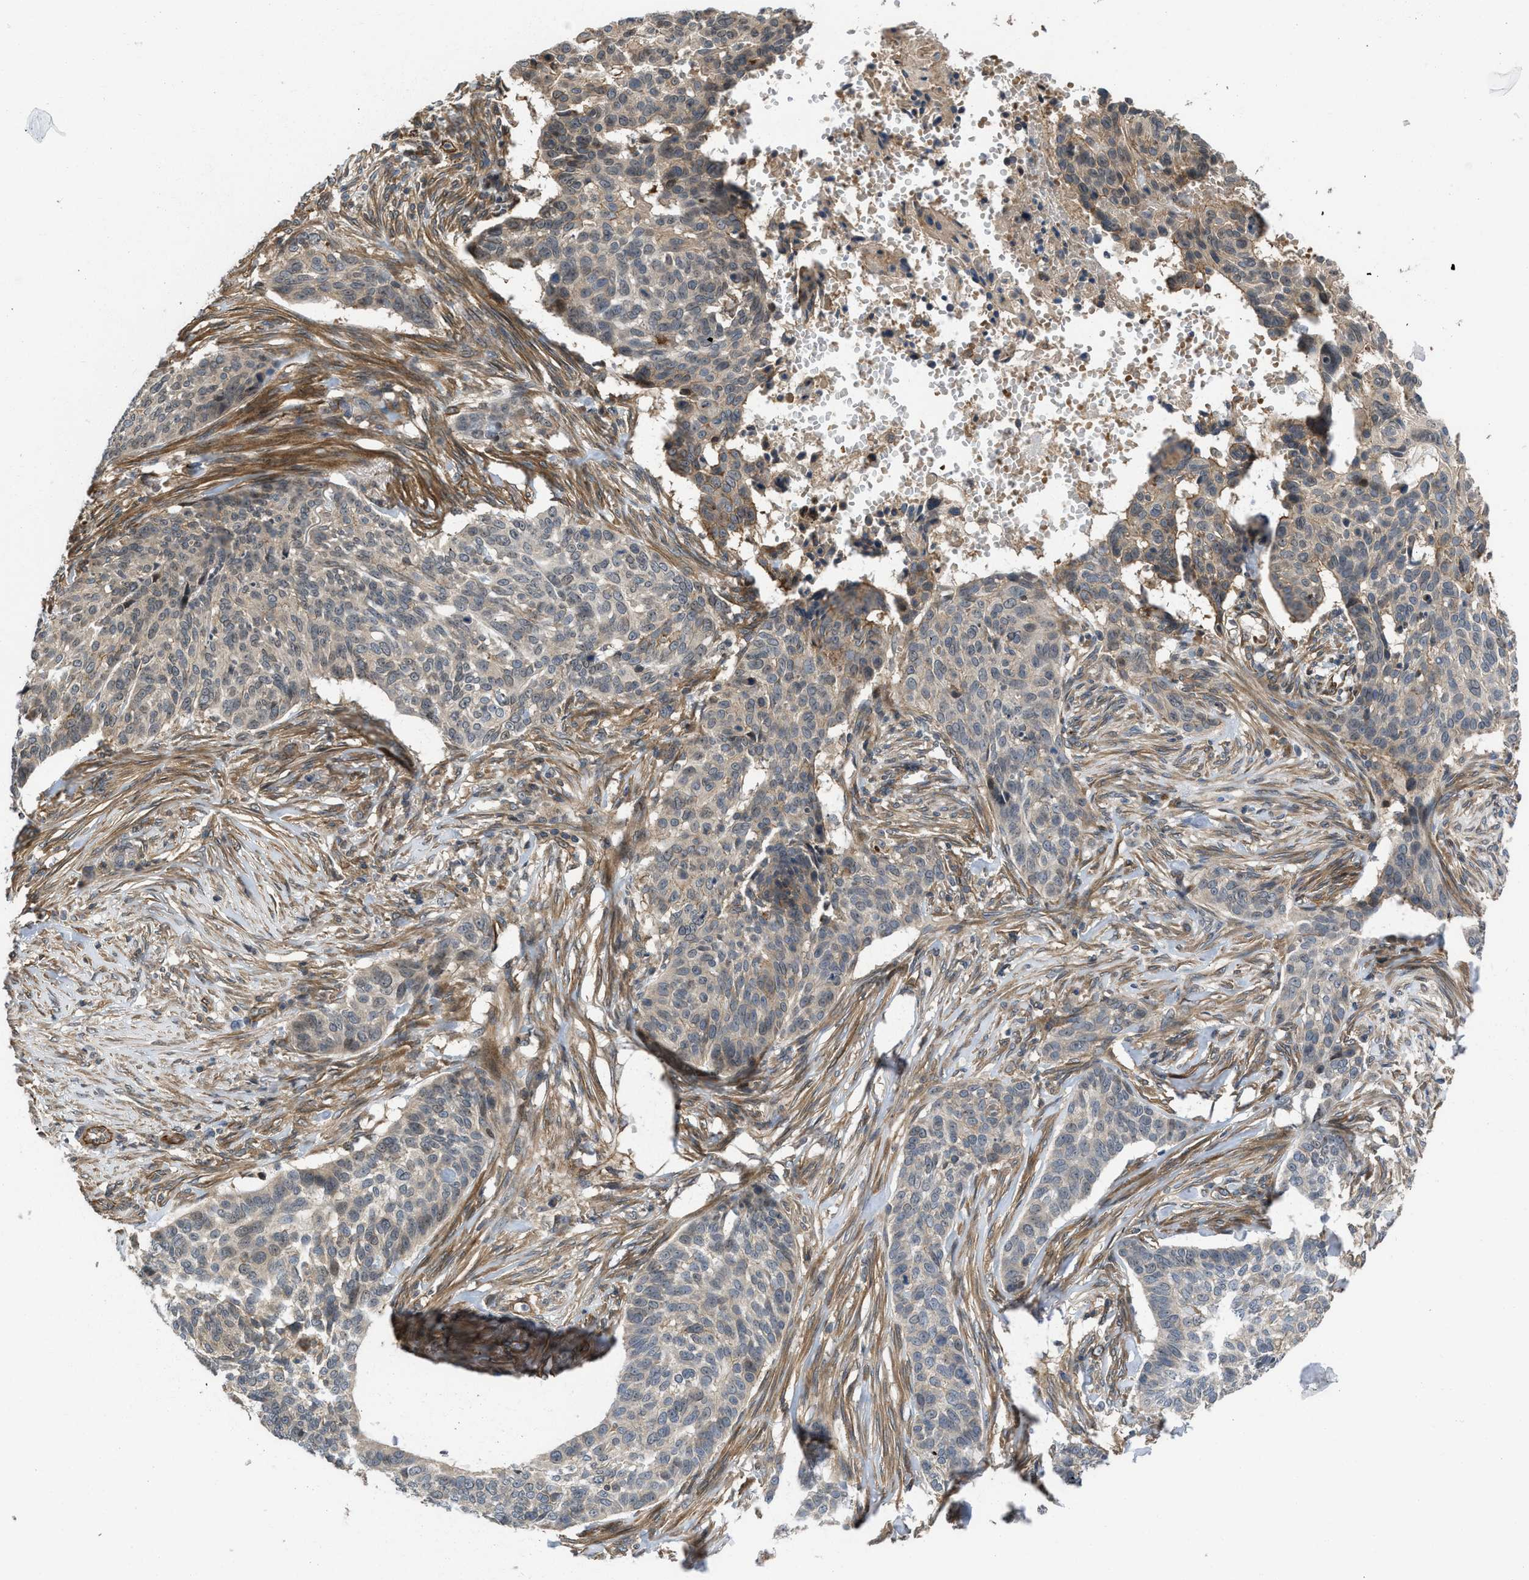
{"staining": {"intensity": "weak", "quantity": "<25%", "location": "cytoplasmic/membranous"}, "tissue": "skin cancer", "cell_type": "Tumor cells", "image_type": "cancer", "snomed": [{"axis": "morphology", "description": "Basal cell carcinoma"}, {"axis": "topography", "description": "Skin"}], "caption": "This is an immunohistochemistry (IHC) image of human skin basal cell carcinoma. There is no expression in tumor cells.", "gene": "GPATCH2L", "patient": {"sex": "male", "age": 85}}